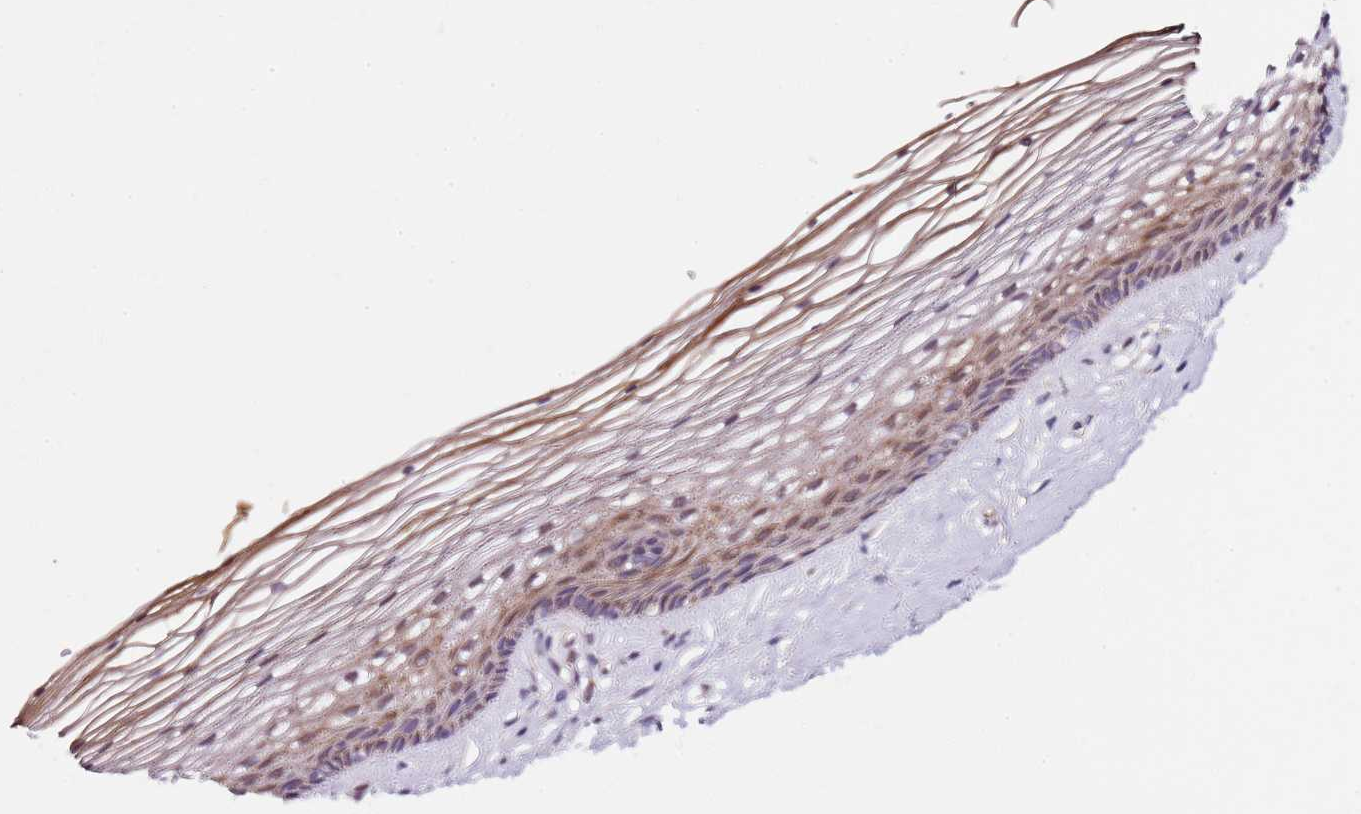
{"staining": {"intensity": "moderate", "quantity": "<25%", "location": "cytoplasmic/membranous"}, "tissue": "vagina", "cell_type": "Squamous epithelial cells", "image_type": "normal", "snomed": [{"axis": "morphology", "description": "Normal tissue, NOS"}, {"axis": "topography", "description": "Vagina"}], "caption": "An immunohistochemistry image of benign tissue is shown. Protein staining in brown highlights moderate cytoplasmic/membranous positivity in vagina within squamous epithelial cells. (Brightfield microscopy of DAB IHC at high magnification).", "gene": "TBC1D9", "patient": {"sex": "female", "age": 46}}